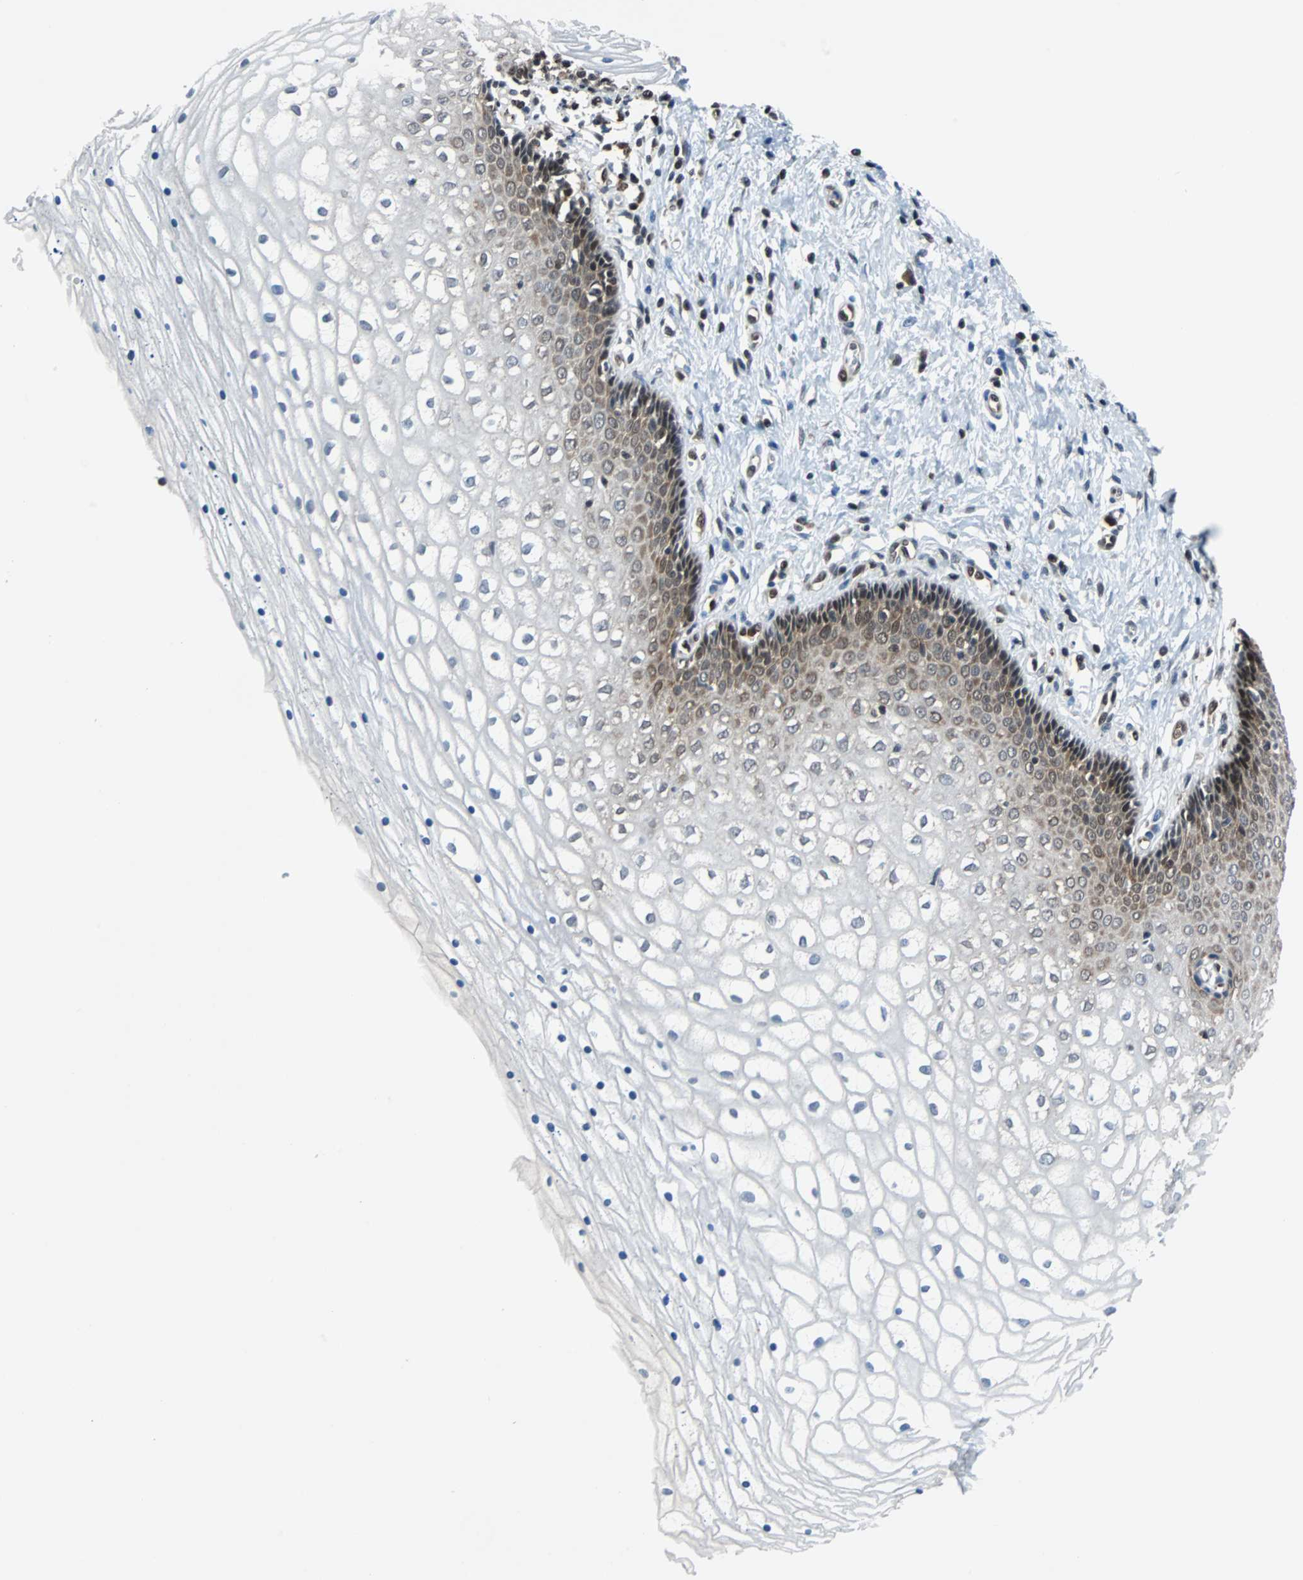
{"staining": {"intensity": "moderate", "quantity": "<25%", "location": "cytoplasmic/membranous,nuclear"}, "tissue": "vagina", "cell_type": "Squamous epithelial cells", "image_type": "normal", "snomed": [{"axis": "morphology", "description": "Normal tissue, NOS"}, {"axis": "topography", "description": "Soft tissue"}, {"axis": "topography", "description": "Vagina"}], "caption": "This micrograph reveals immunohistochemistry (IHC) staining of normal human vagina, with low moderate cytoplasmic/membranous,nuclear expression in about <25% of squamous epithelial cells.", "gene": "MAP2K6", "patient": {"sex": "female", "age": 61}}